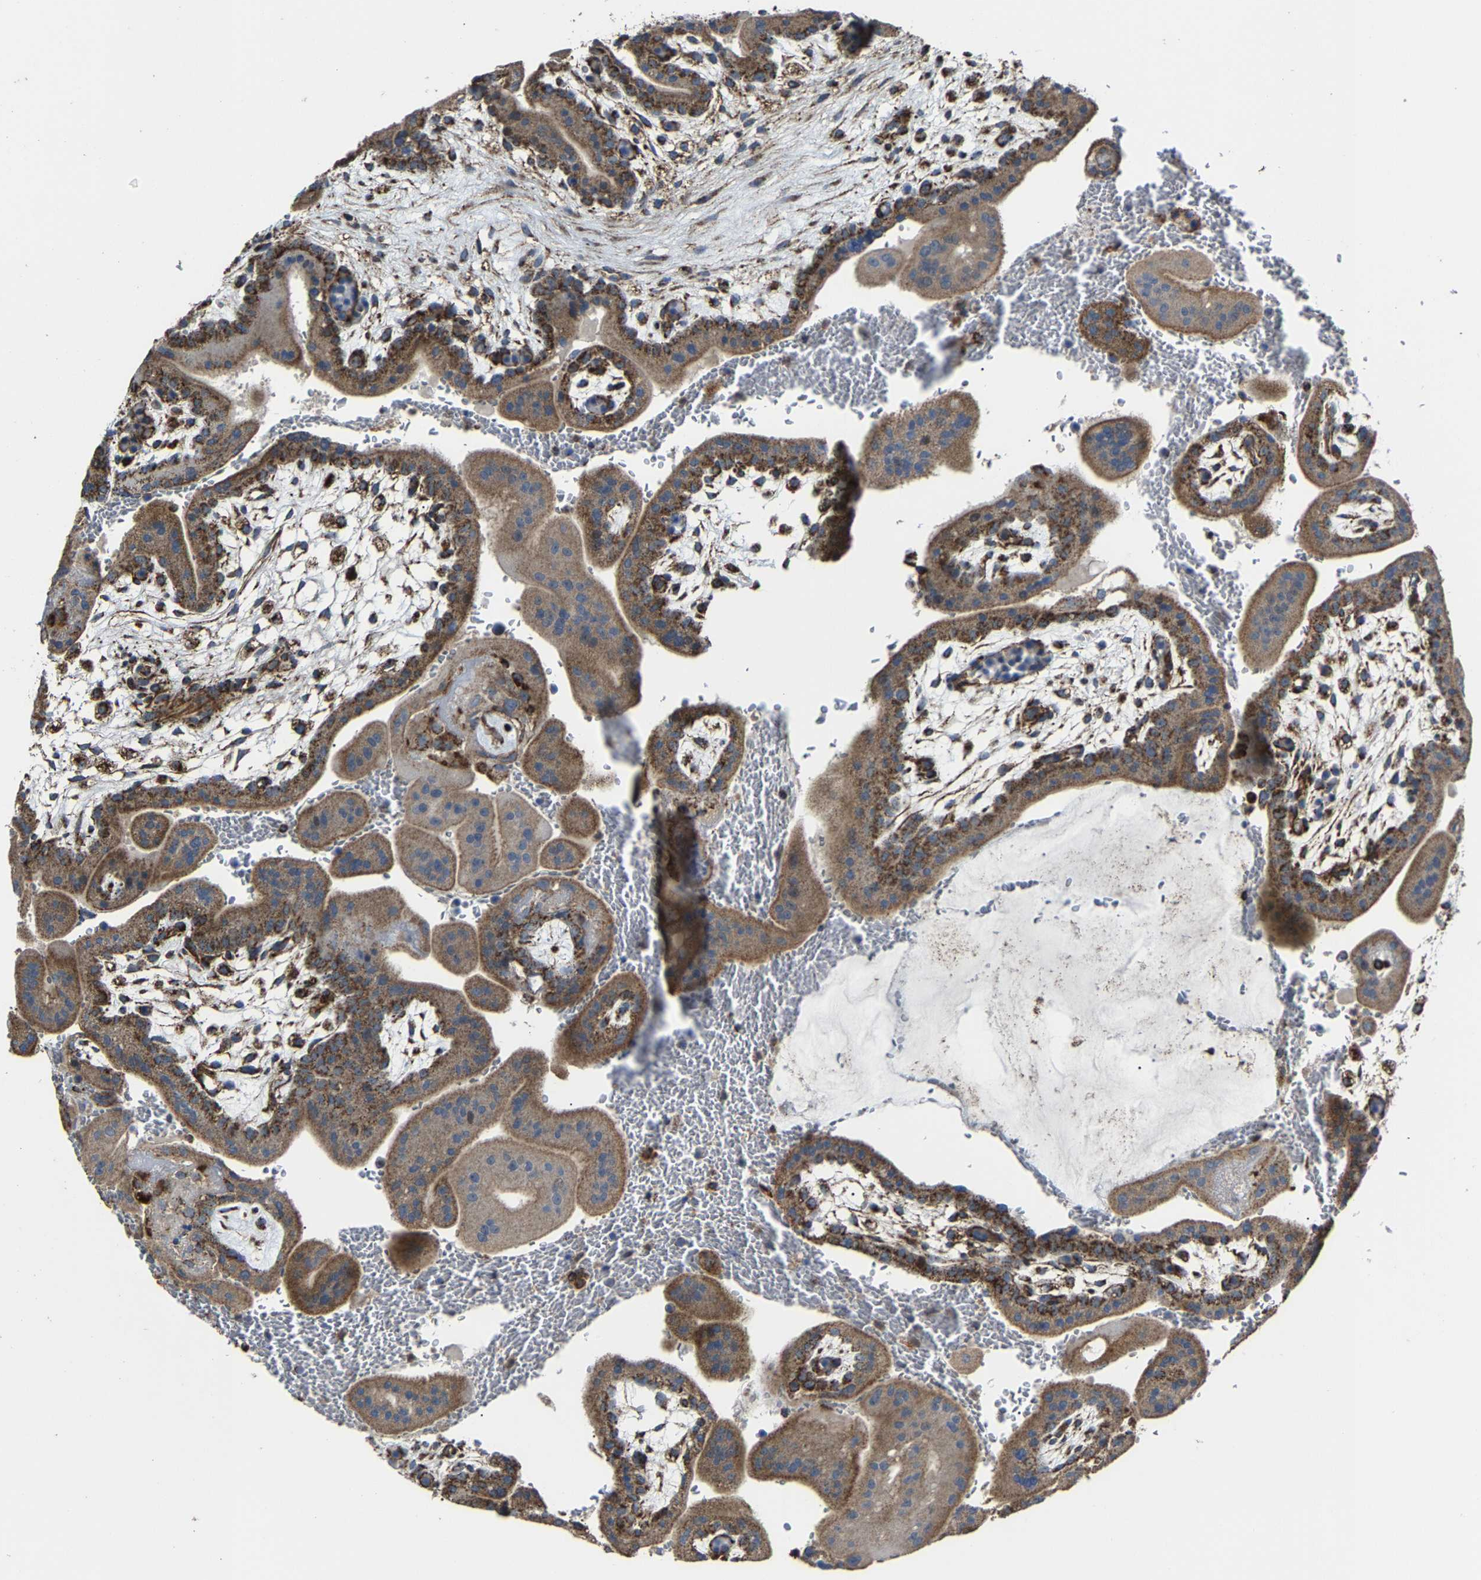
{"staining": {"intensity": "strong", "quantity": ">75%", "location": "cytoplasmic/membranous"}, "tissue": "placenta", "cell_type": "Decidual cells", "image_type": "normal", "snomed": [{"axis": "morphology", "description": "Normal tissue, NOS"}, {"axis": "topography", "description": "Placenta"}], "caption": "Immunohistochemical staining of benign human placenta displays high levels of strong cytoplasmic/membranous staining in about >75% of decidual cells. The staining was performed using DAB to visualize the protein expression in brown, while the nuclei were stained in blue with hematoxylin (Magnification: 20x).", "gene": "NDUFV3", "patient": {"sex": "female", "age": 35}}